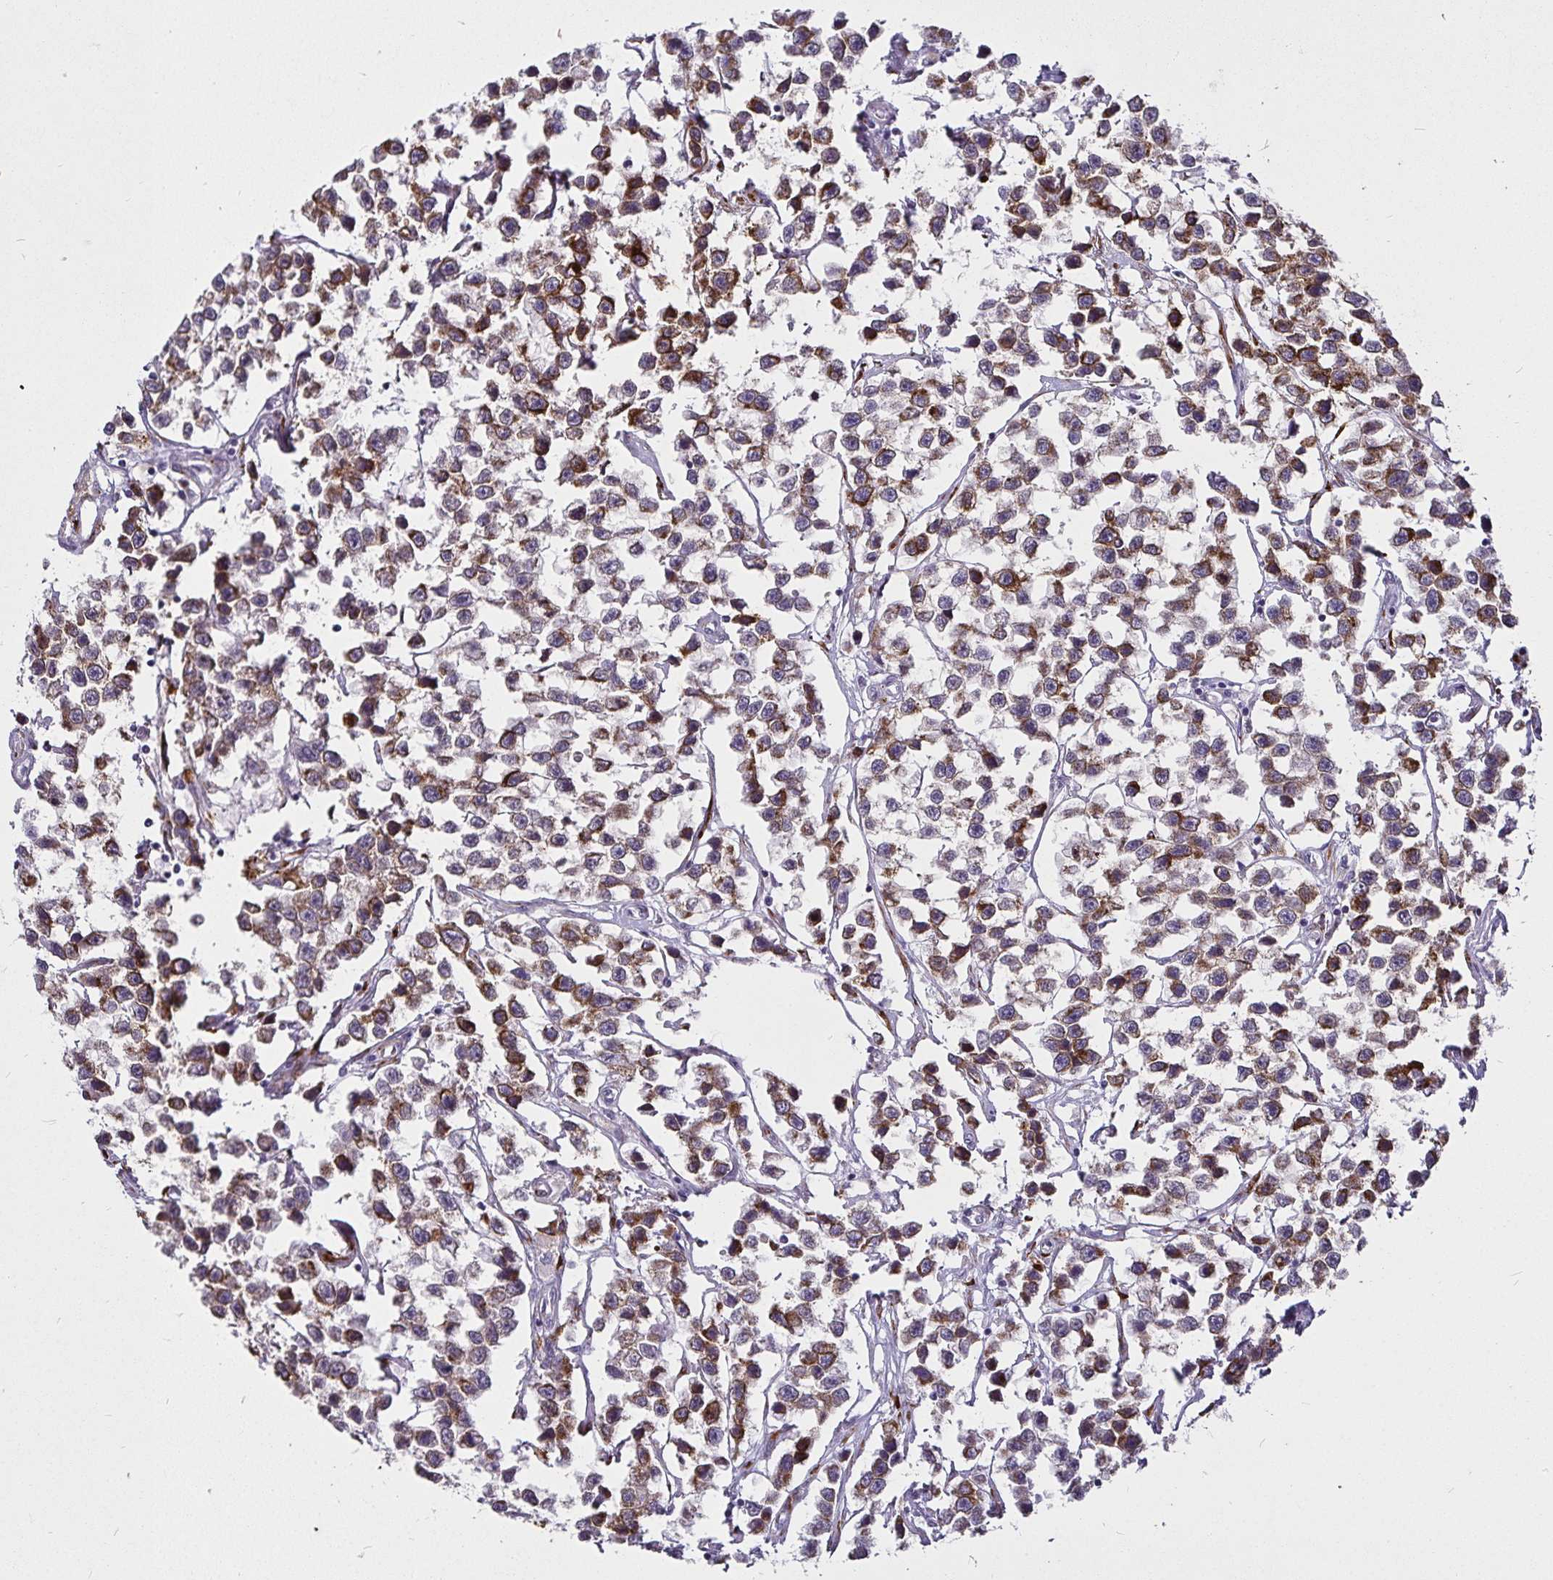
{"staining": {"intensity": "moderate", "quantity": ">75%", "location": "cytoplasmic/membranous"}, "tissue": "testis cancer", "cell_type": "Tumor cells", "image_type": "cancer", "snomed": [{"axis": "morphology", "description": "Seminoma, NOS"}, {"axis": "topography", "description": "Testis"}], "caption": "The image exhibits immunohistochemical staining of testis cancer. There is moderate cytoplasmic/membranous expression is seen in approximately >75% of tumor cells.", "gene": "P4HA2", "patient": {"sex": "male", "age": 26}}